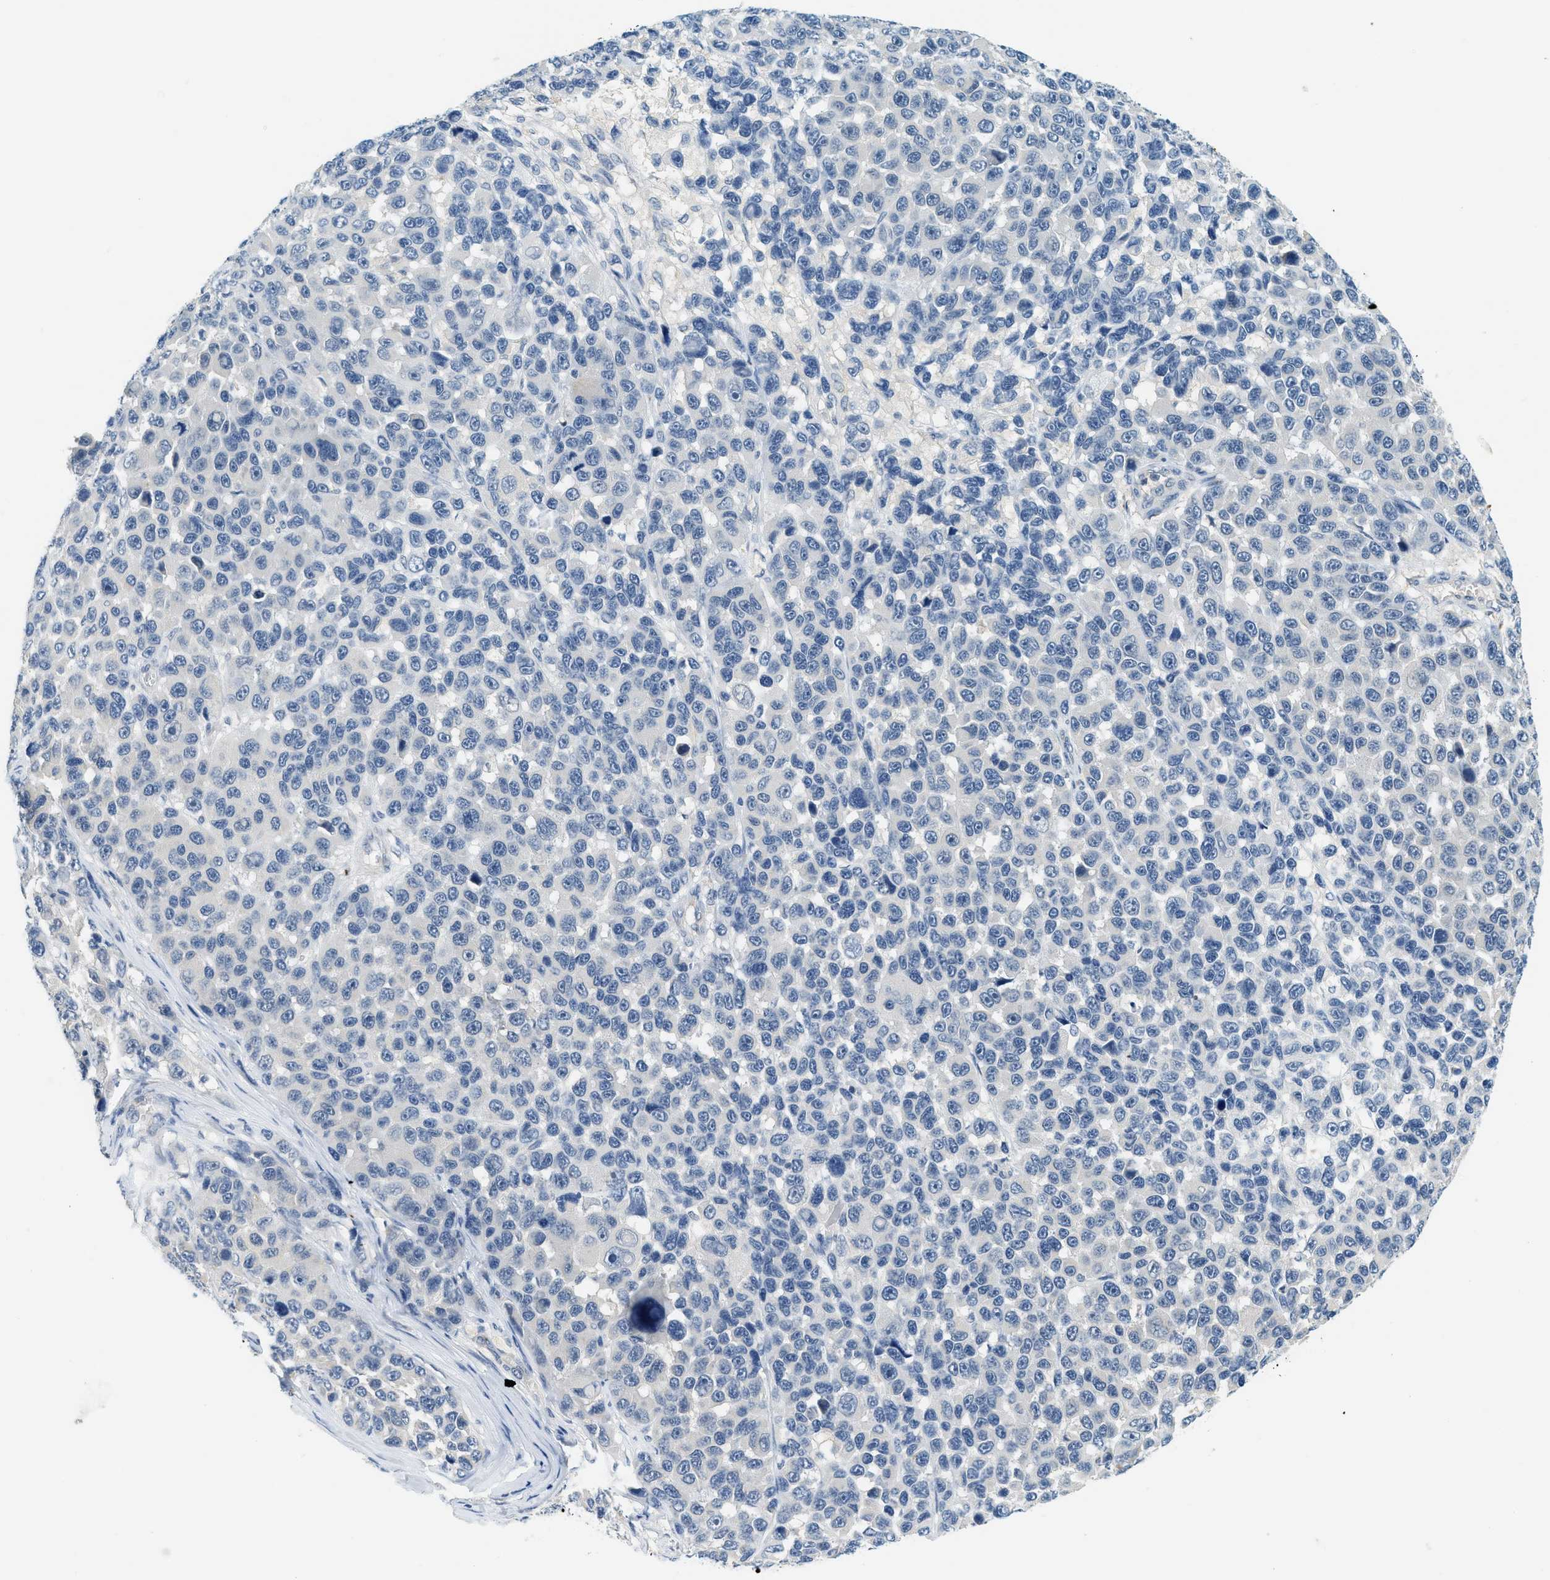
{"staining": {"intensity": "negative", "quantity": "none", "location": "none"}, "tissue": "melanoma", "cell_type": "Tumor cells", "image_type": "cancer", "snomed": [{"axis": "morphology", "description": "Malignant melanoma, NOS"}, {"axis": "topography", "description": "Skin"}], "caption": "This is a image of immunohistochemistry (IHC) staining of melanoma, which shows no expression in tumor cells. (Brightfield microscopy of DAB (3,3'-diaminobenzidine) immunohistochemistry at high magnification).", "gene": "RASGRP2", "patient": {"sex": "male", "age": 53}}